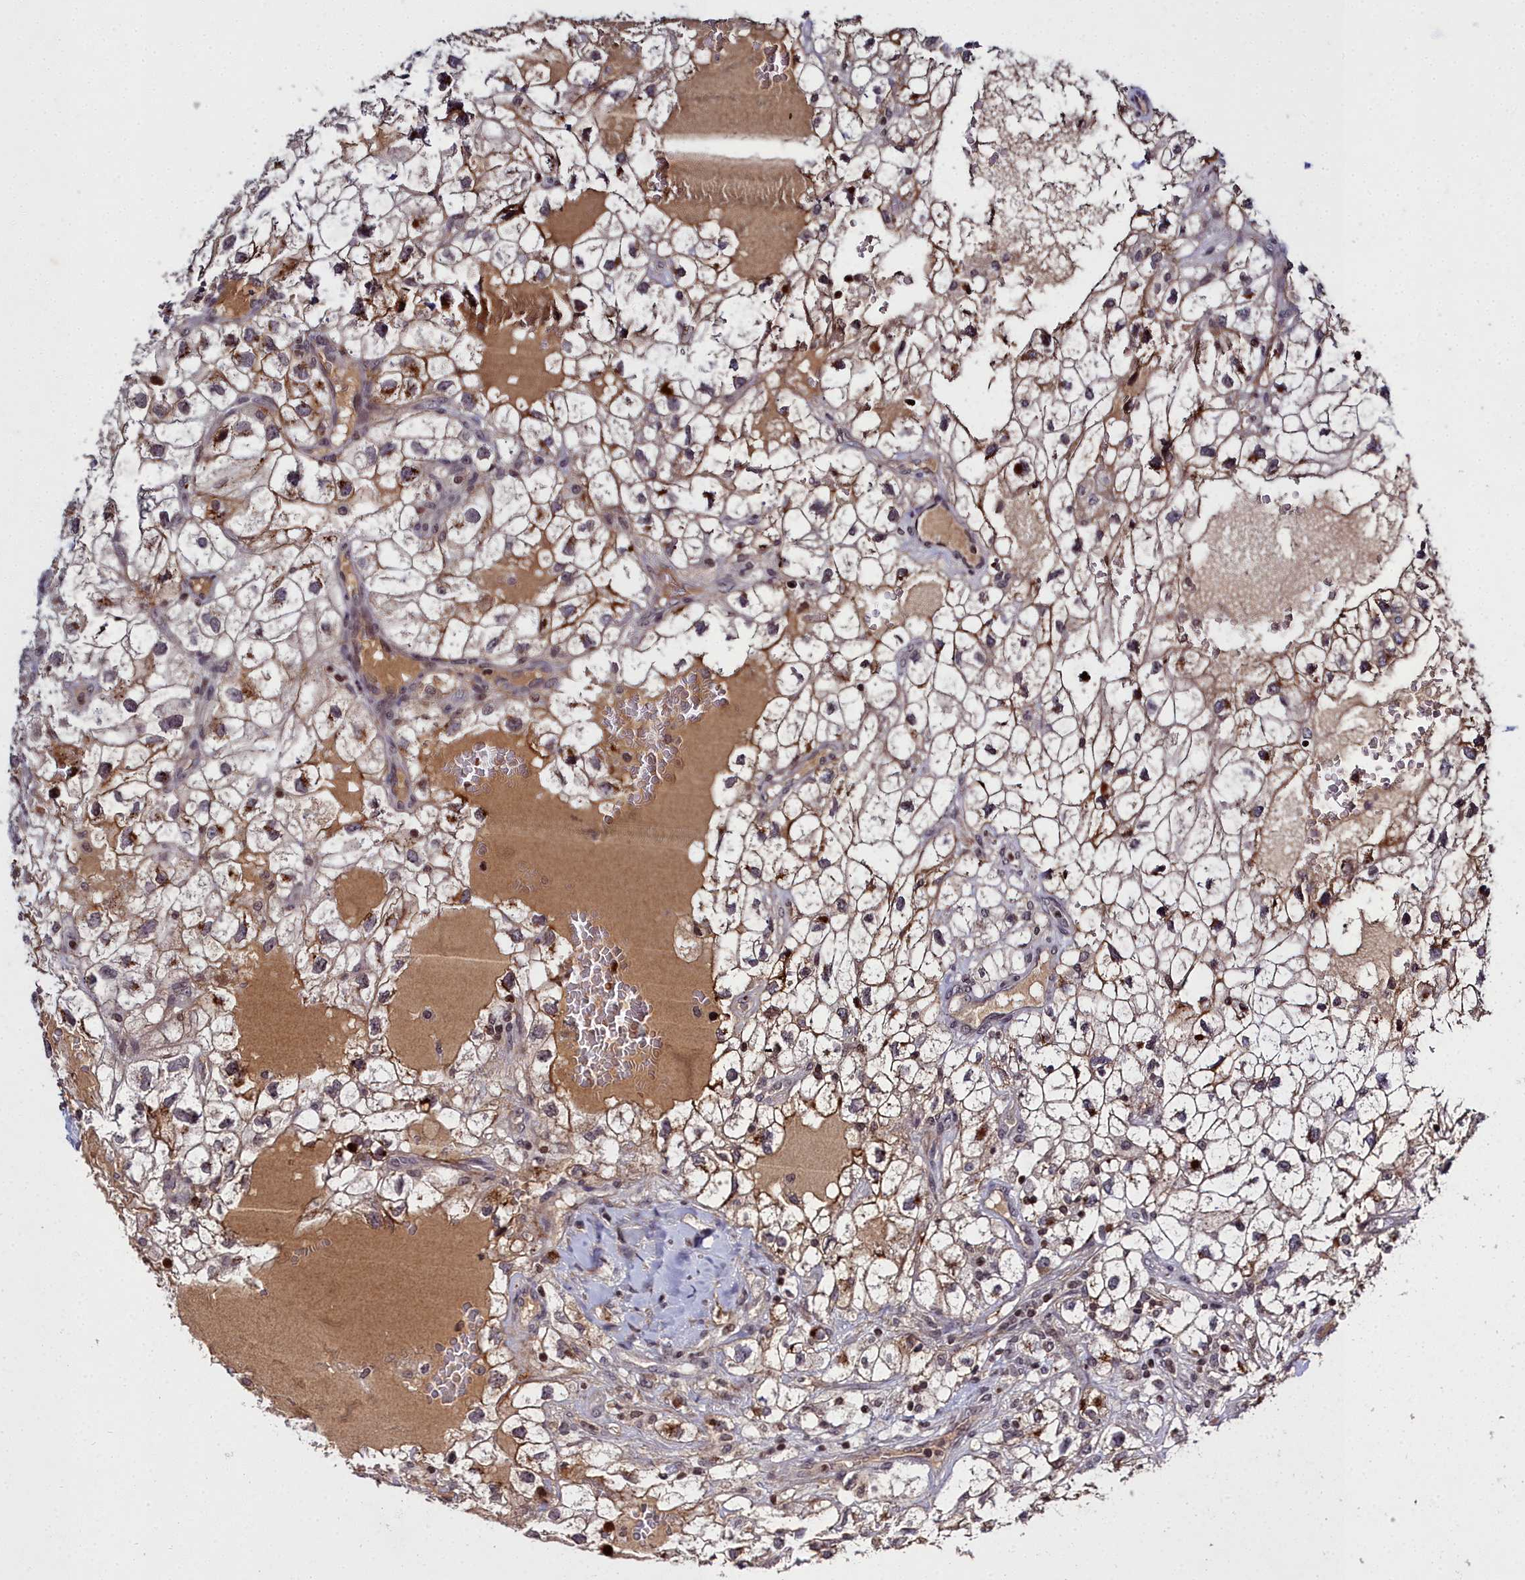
{"staining": {"intensity": "moderate", "quantity": ">75%", "location": "cytoplasmic/membranous"}, "tissue": "renal cancer", "cell_type": "Tumor cells", "image_type": "cancer", "snomed": [{"axis": "morphology", "description": "Adenocarcinoma, NOS"}, {"axis": "topography", "description": "Kidney"}], "caption": "A medium amount of moderate cytoplasmic/membranous expression is identified in about >75% of tumor cells in renal cancer tissue.", "gene": "FZD4", "patient": {"sex": "male", "age": 59}}